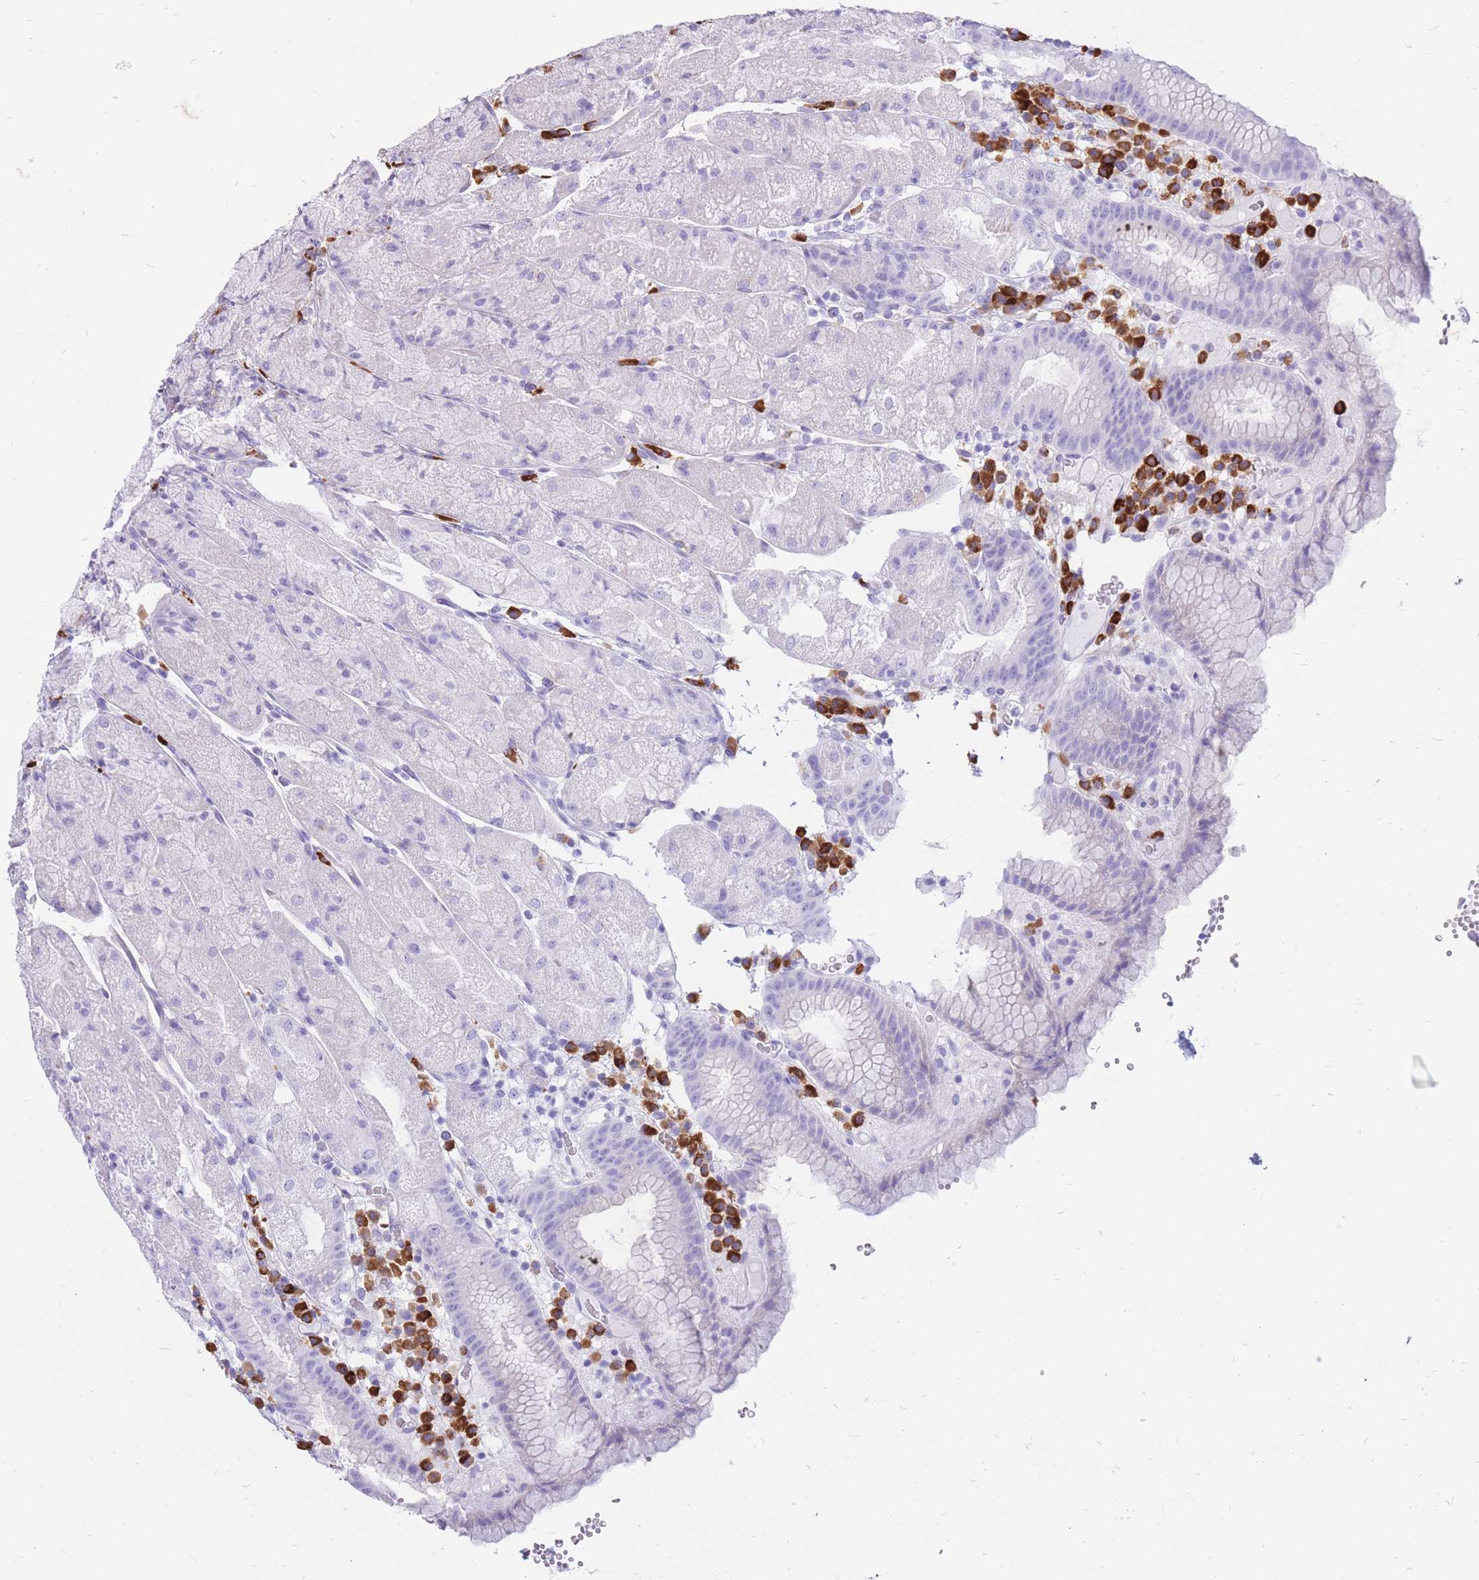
{"staining": {"intensity": "negative", "quantity": "none", "location": "none"}, "tissue": "stomach", "cell_type": "Glandular cells", "image_type": "normal", "snomed": [{"axis": "morphology", "description": "Normal tissue, NOS"}, {"axis": "topography", "description": "Stomach, upper"}], "caption": "The immunohistochemistry (IHC) micrograph has no significant positivity in glandular cells of stomach. Nuclei are stained in blue.", "gene": "ZFP37", "patient": {"sex": "male", "age": 52}}